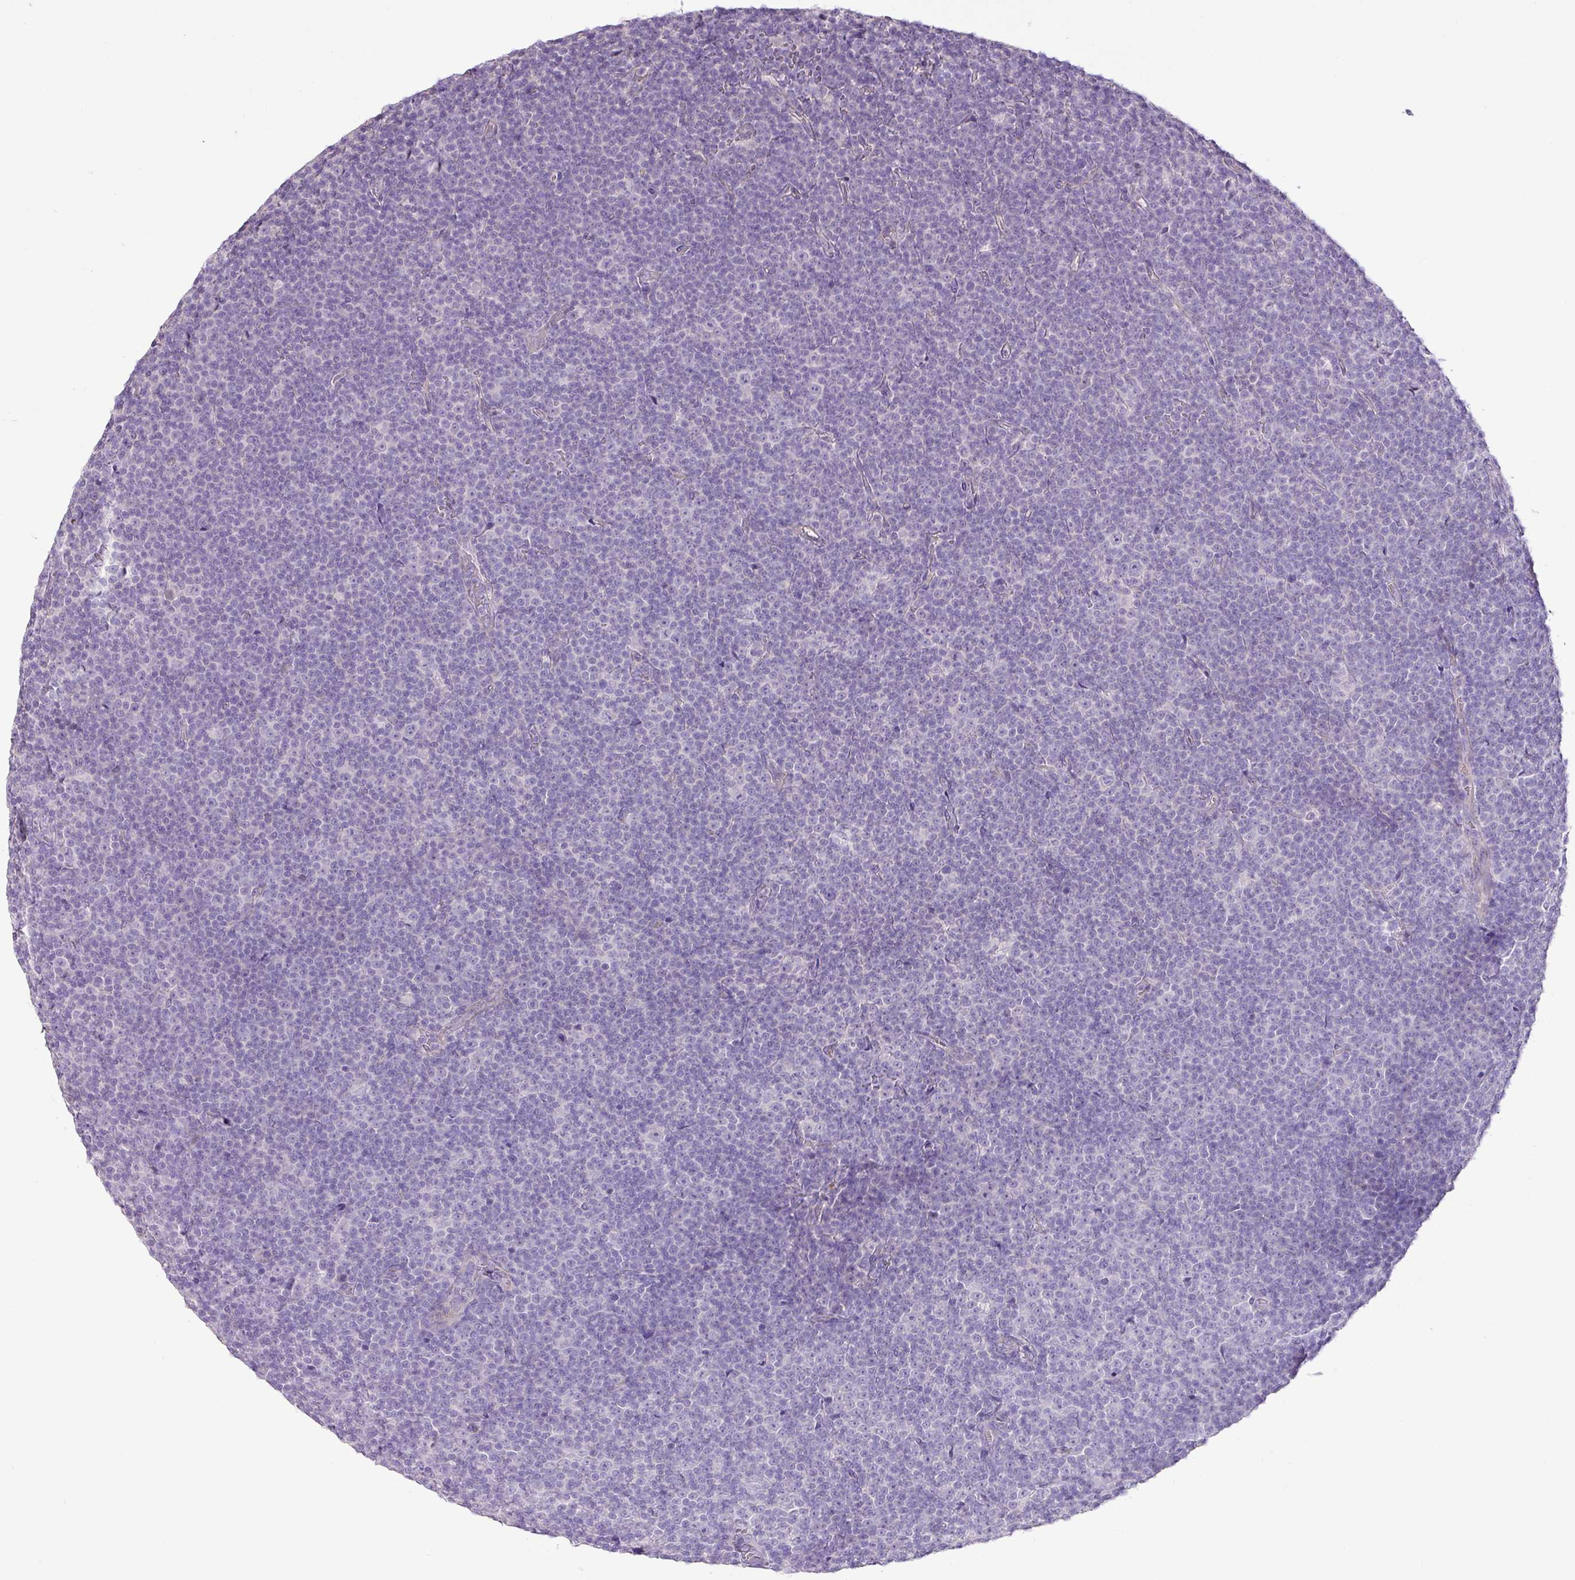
{"staining": {"intensity": "negative", "quantity": "none", "location": "none"}, "tissue": "lymphoma", "cell_type": "Tumor cells", "image_type": "cancer", "snomed": [{"axis": "morphology", "description": "Malignant lymphoma, non-Hodgkin's type, Low grade"}, {"axis": "topography", "description": "Lymph node"}], "caption": "This is a image of immunohistochemistry staining of low-grade malignant lymphoma, non-Hodgkin's type, which shows no positivity in tumor cells.", "gene": "DIP2A", "patient": {"sex": "female", "age": 67}}